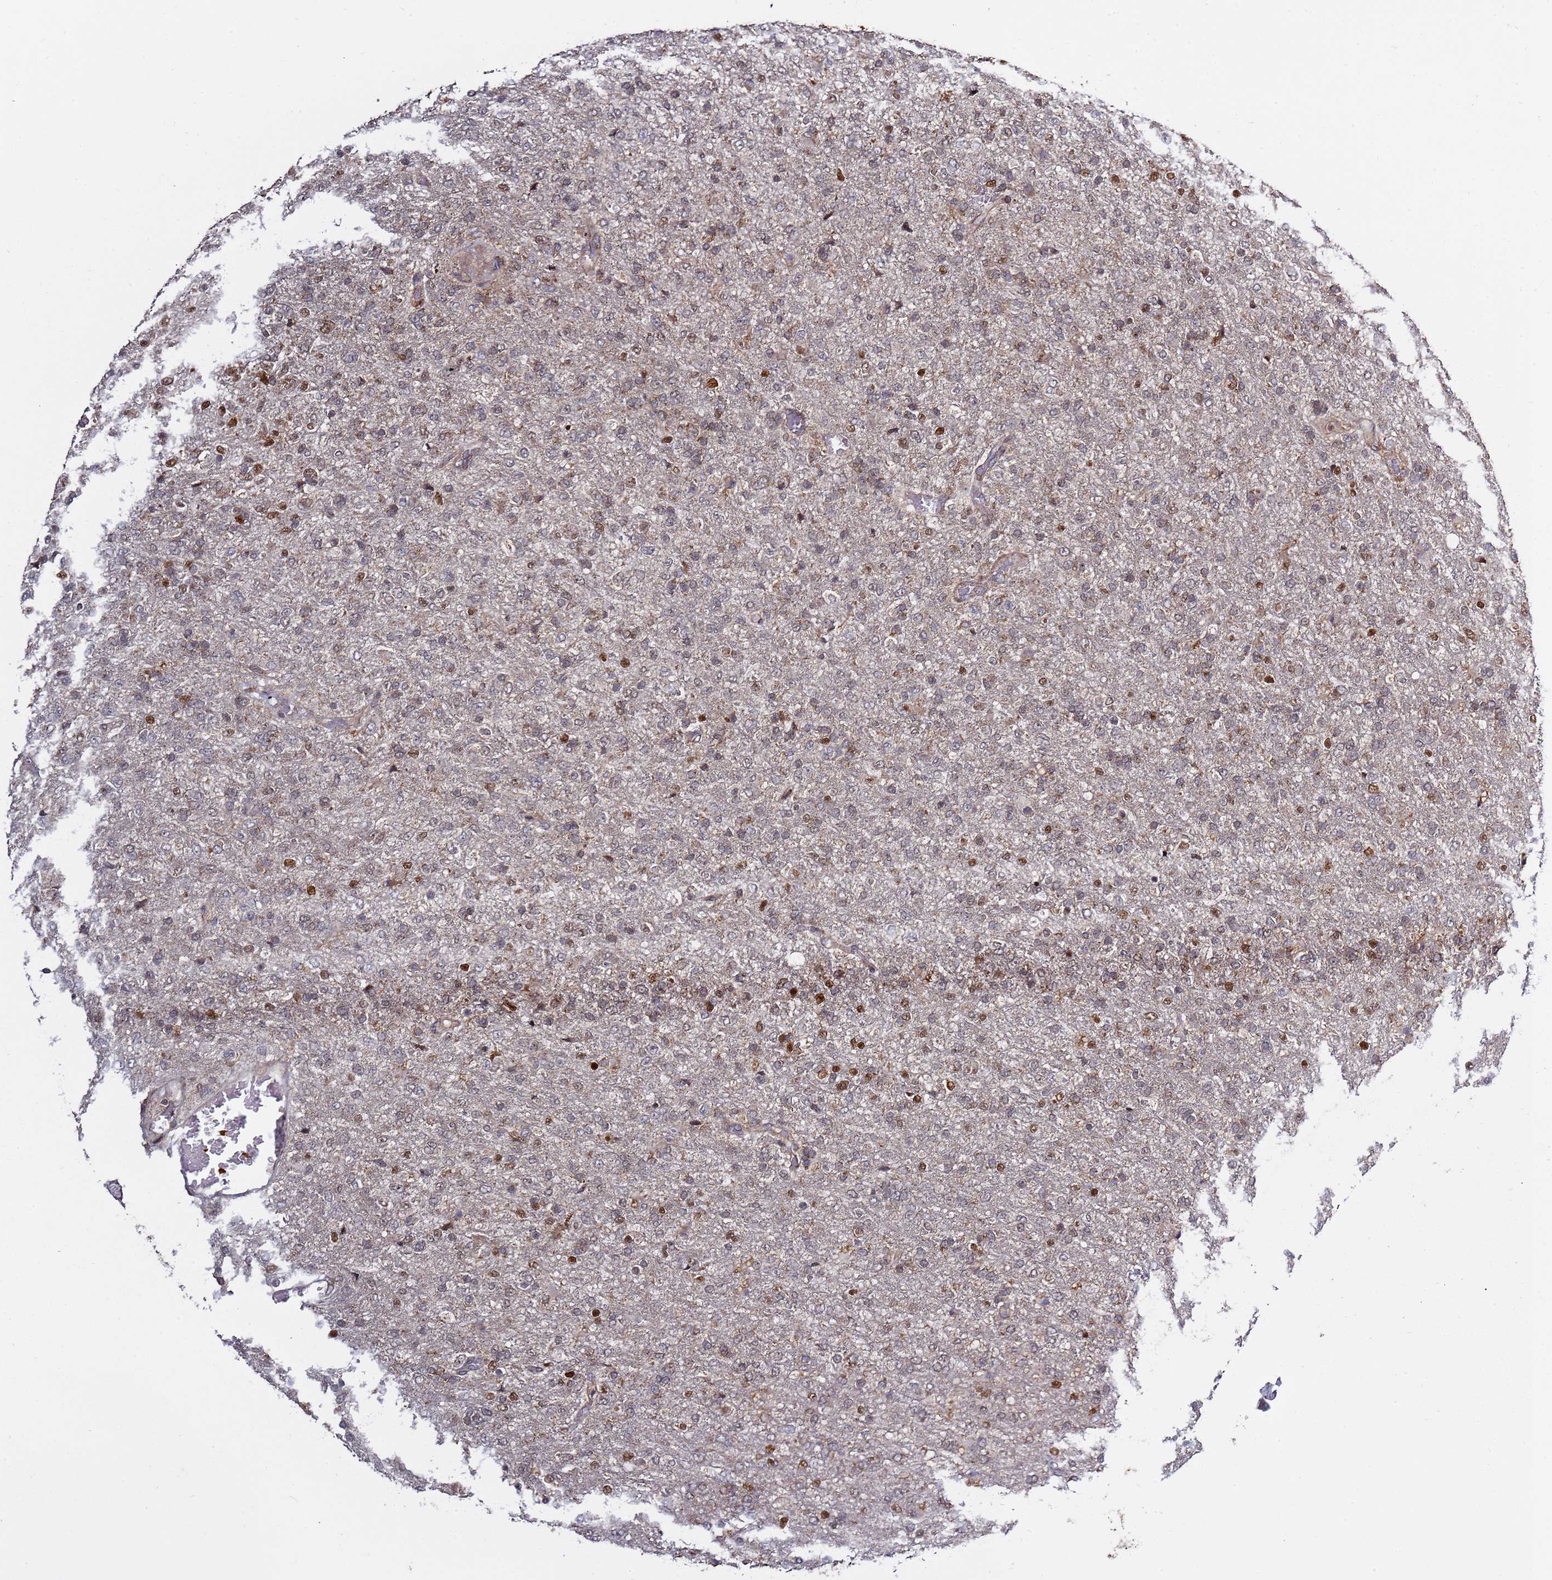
{"staining": {"intensity": "moderate", "quantity": "<25%", "location": "nuclear"}, "tissue": "glioma", "cell_type": "Tumor cells", "image_type": "cancer", "snomed": [{"axis": "morphology", "description": "Glioma, malignant, High grade"}, {"axis": "topography", "description": "Brain"}], "caption": "The micrograph displays staining of glioma, revealing moderate nuclear protein positivity (brown color) within tumor cells.", "gene": "RCOR2", "patient": {"sex": "female", "age": 74}}